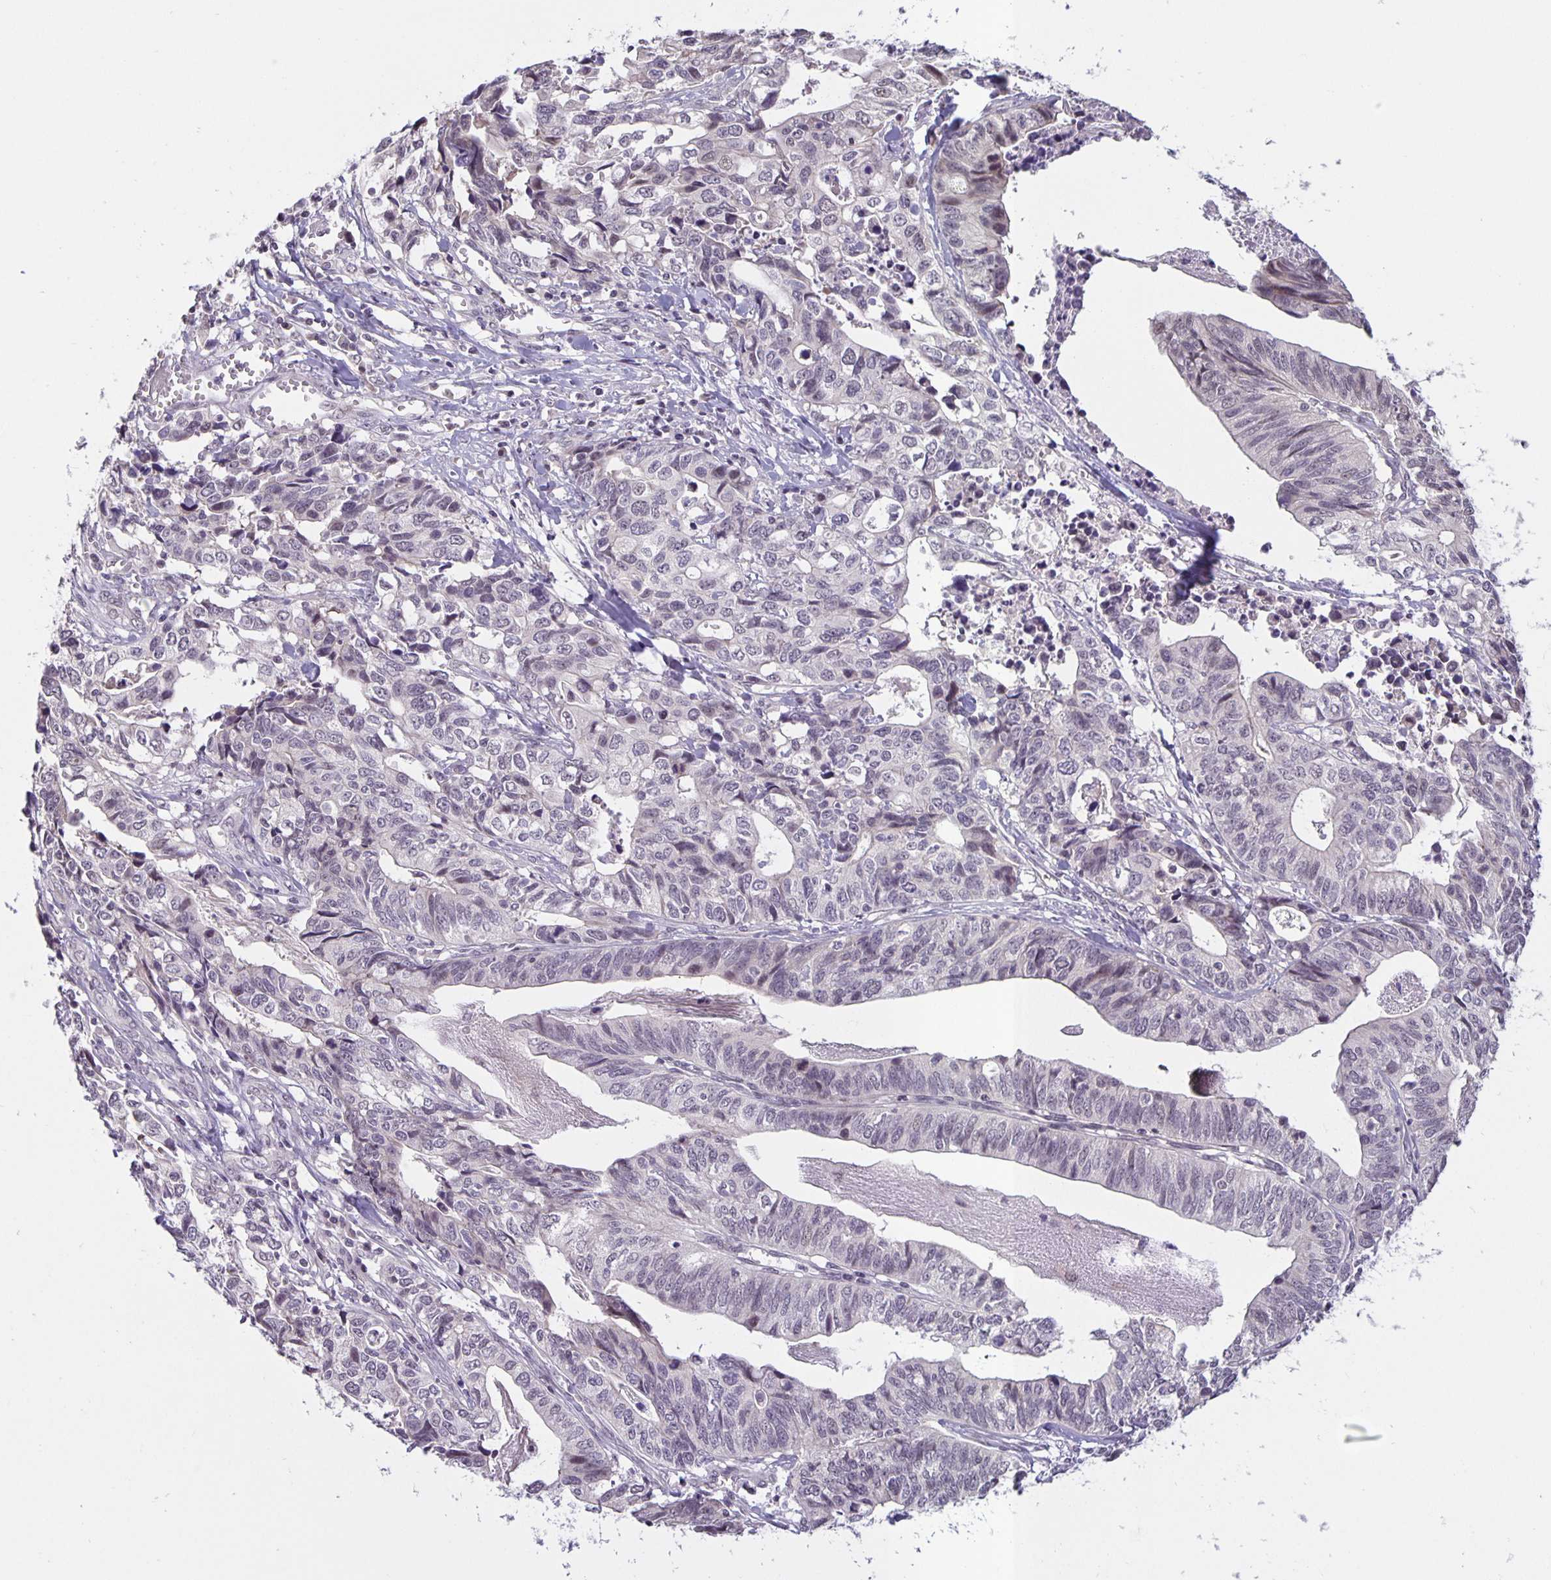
{"staining": {"intensity": "negative", "quantity": "none", "location": "none"}, "tissue": "stomach cancer", "cell_type": "Tumor cells", "image_type": "cancer", "snomed": [{"axis": "morphology", "description": "Adenocarcinoma, NOS"}, {"axis": "topography", "description": "Stomach, upper"}], "caption": "A high-resolution image shows immunohistochemistry staining of stomach cancer, which exhibits no significant expression in tumor cells.", "gene": "ARVCF", "patient": {"sex": "female", "age": 67}}